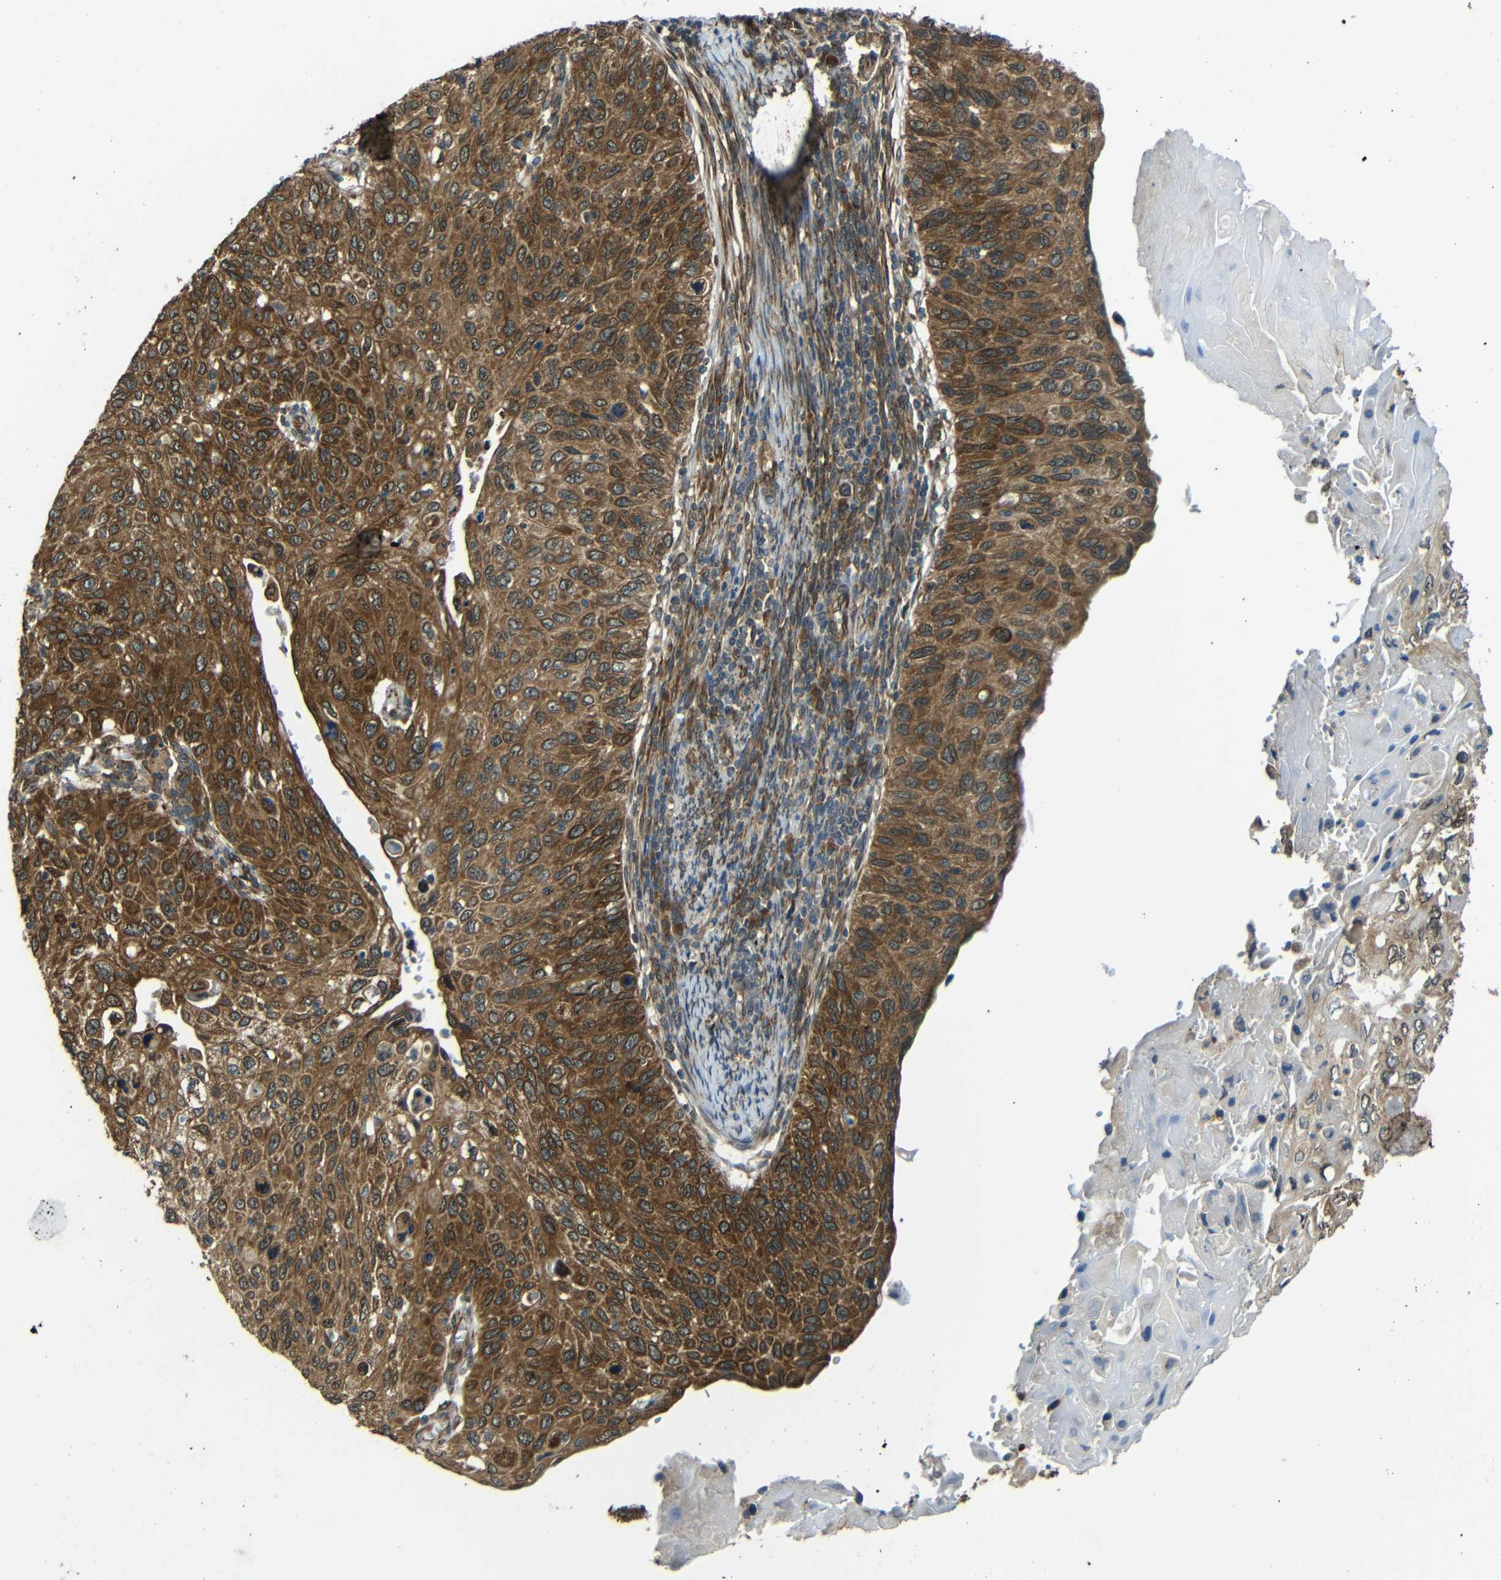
{"staining": {"intensity": "strong", "quantity": "25%-75%", "location": "cytoplasmic/membranous"}, "tissue": "cervical cancer", "cell_type": "Tumor cells", "image_type": "cancer", "snomed": [{"axis": "morphology", "description": "Squamous cell carcinoma, NOS"}, {"axis": "topography", "description": "Cervix"}], "caption": "Immunohistochemical staining of squamous cell carcinoma (cervical) displays high levels of strong cytoplasmic/membranous protein staining in about 25%-75% of tumor cells.", "gene": "VAPB", "patient": {"sex": "female", "age": 70}}